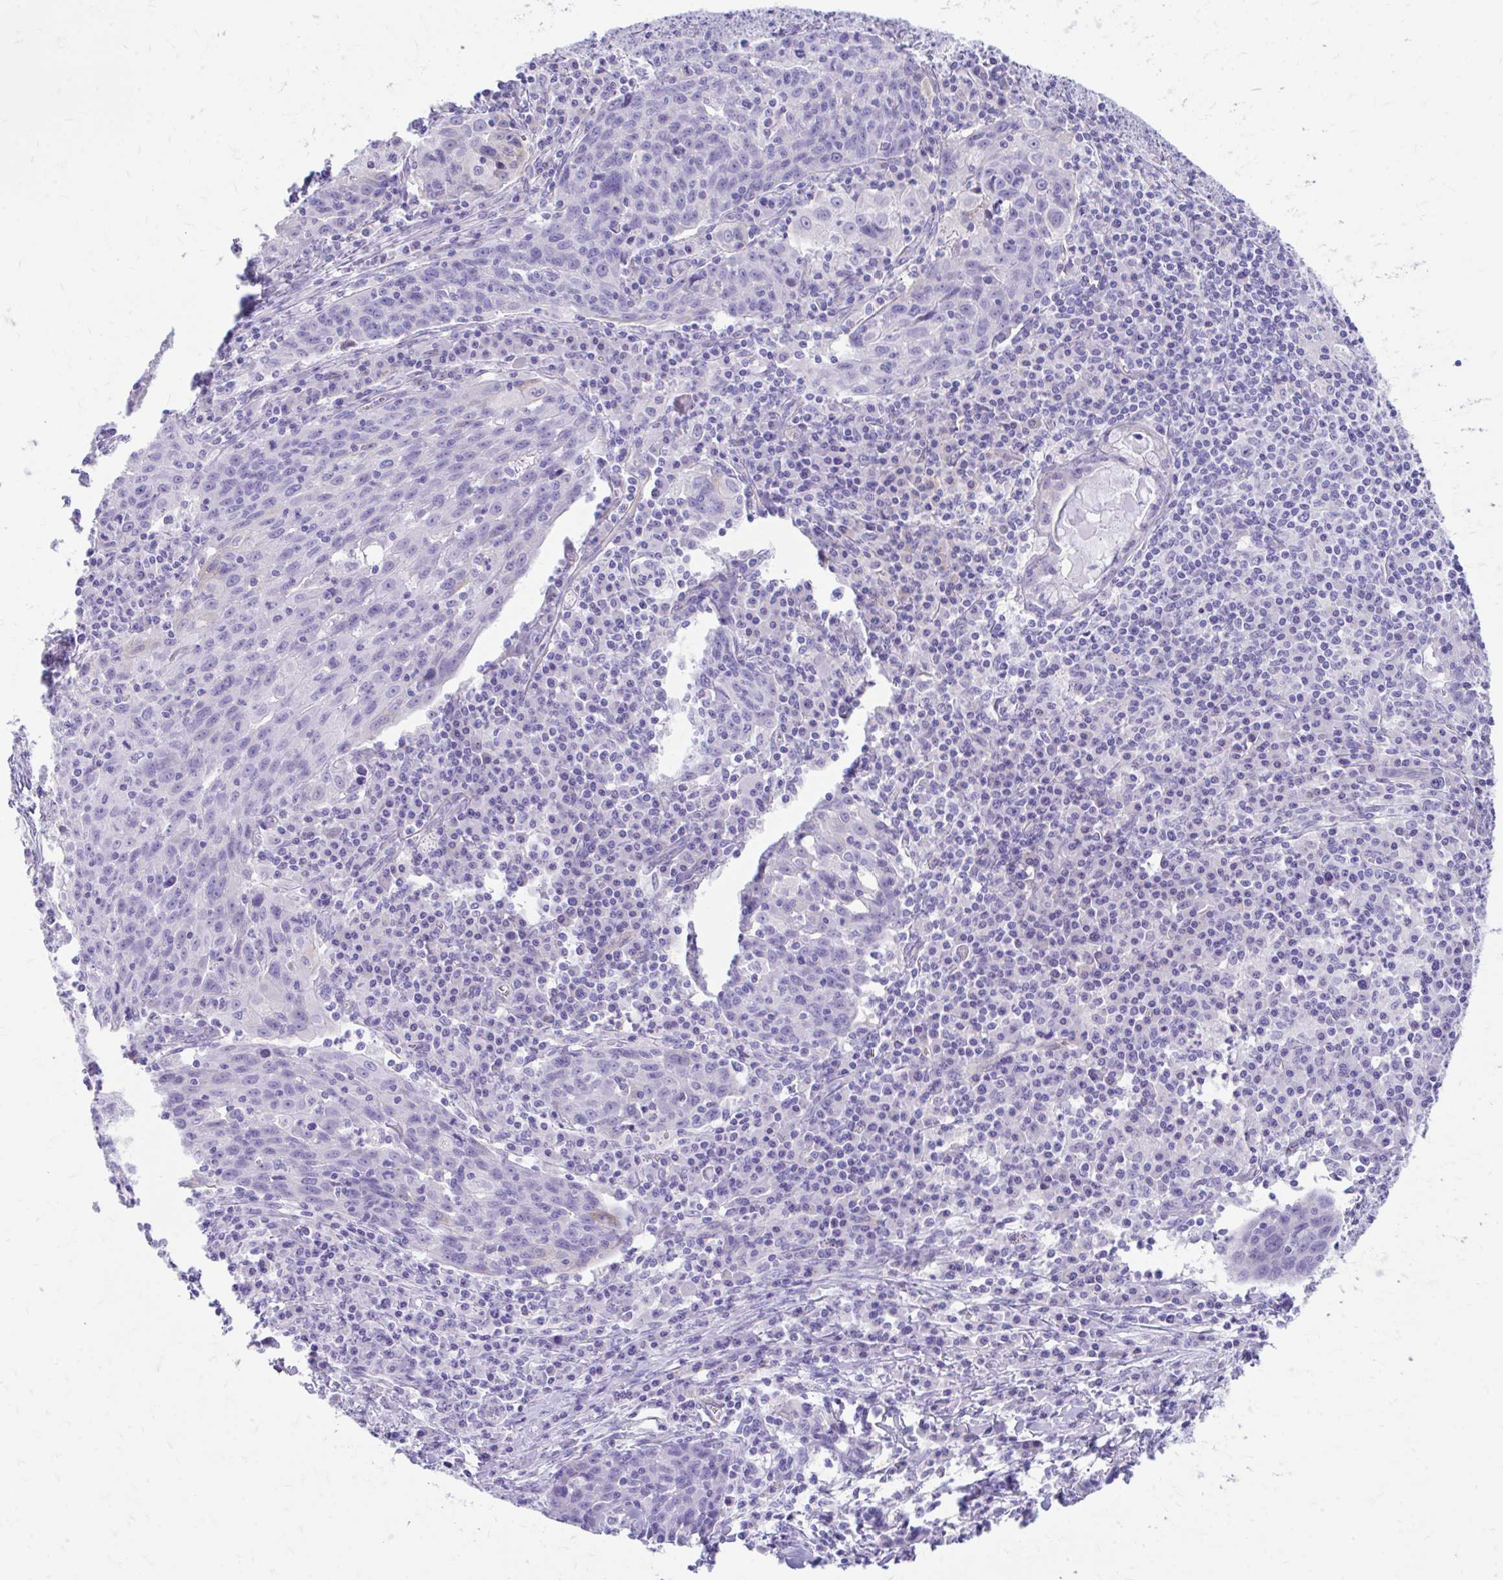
{"staining": {"intensity": "negative", "quantity": "none", "location": "none"}, "tissue": "lung cancer", "cell_type": "Tumor cells", "image_type": "cancer", "snomed": [{"axis": "morphology", "description": "Squamous cell carcinoma, NOS"}, {"axis": "morphology", "description": "Squamous cell carcinoma, metastatic, NOS"}, {"axis": "topography", "description": "Bronchus"}, {"axis": "topography", "description": "Lung"}], "caption": "Immunohistochemical staining of lung cancer (metastatic squamous cell carcinoma) shows no significant expression in tumor cells.", "gene": "KRIT1", "patient": {"sex": "male", "age": 62}}